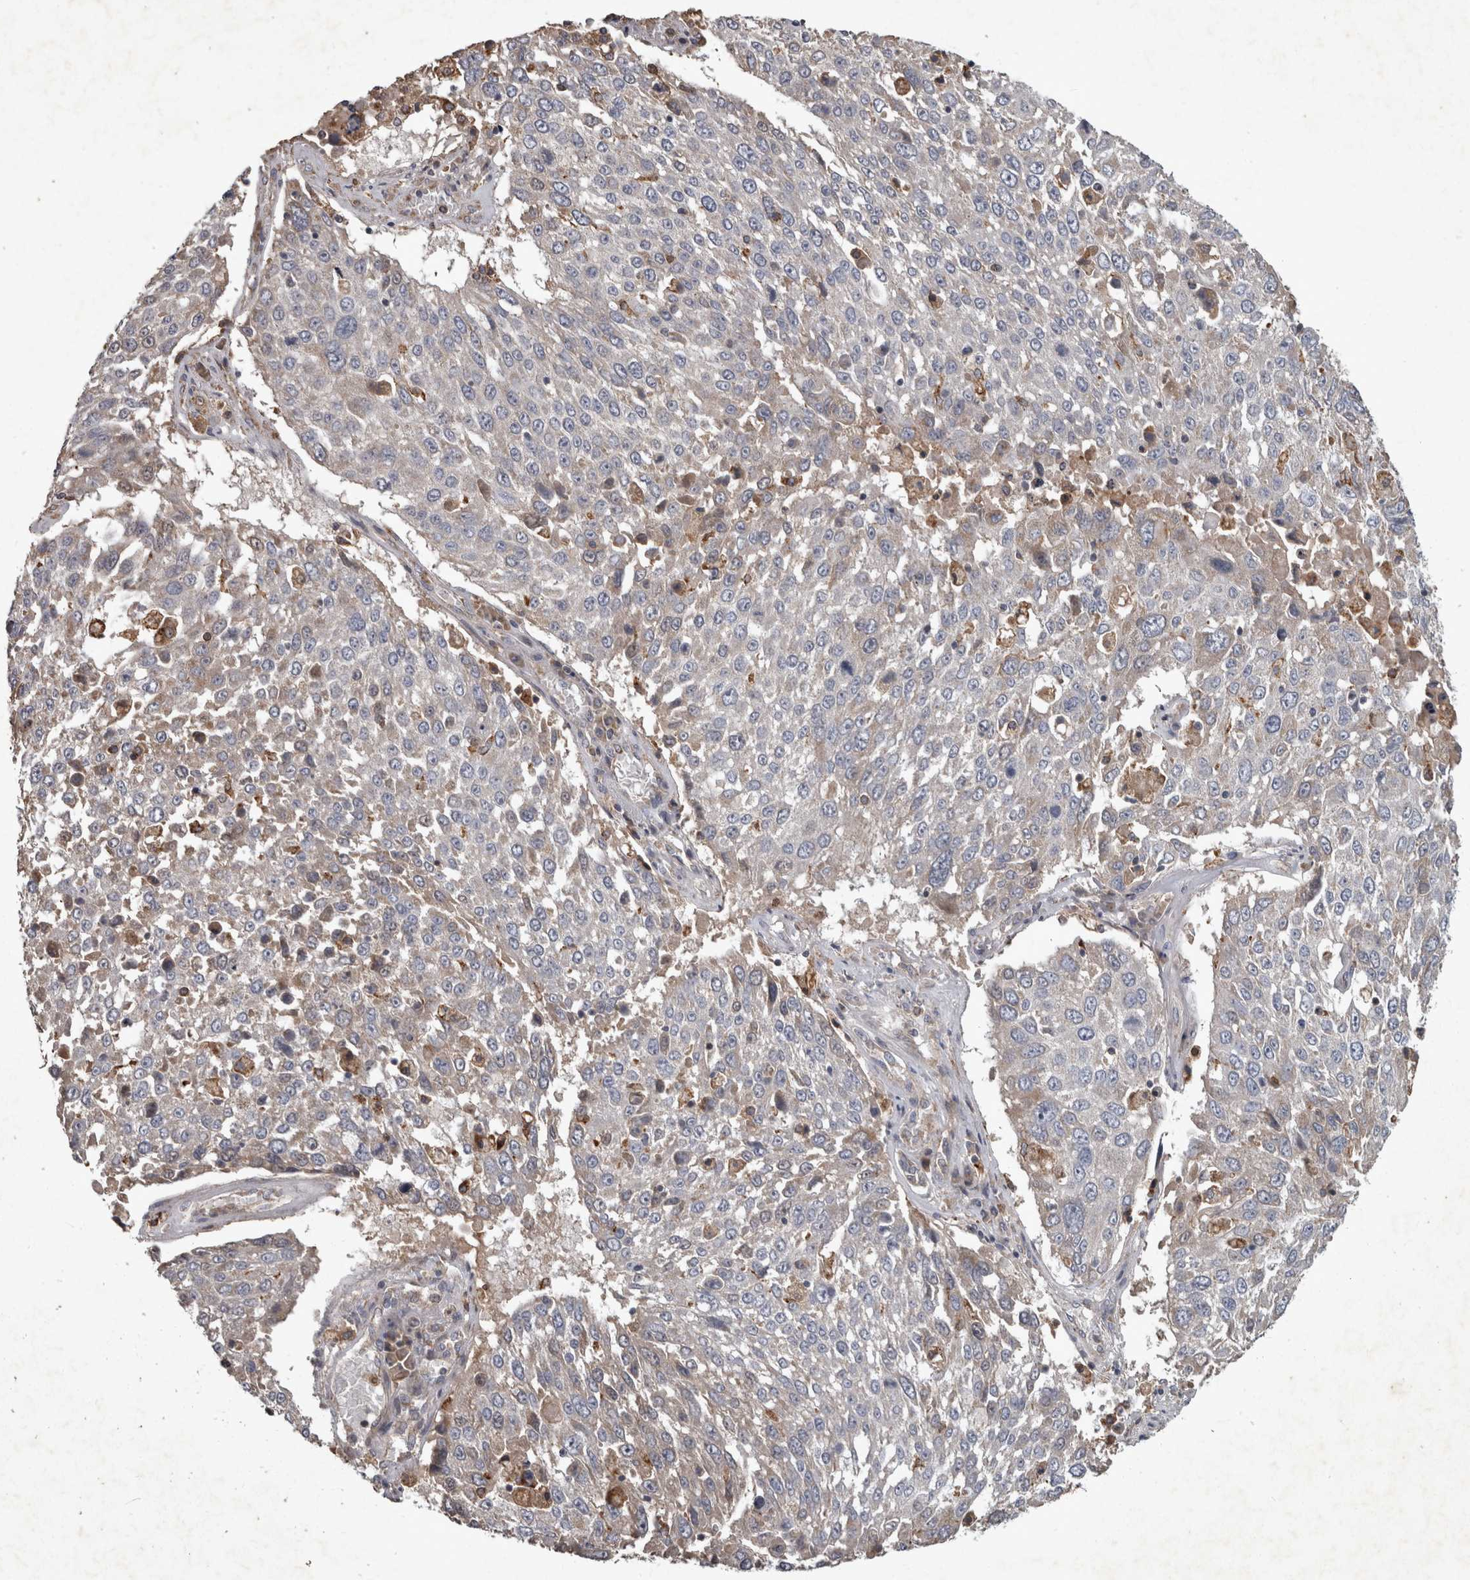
{"staining": {"intensity": "negative", "quantity": "none", "location": "none"}, "tissue": "lung cancer", "cell_type": "Tumor cells", "image_type": "cancer", "snomed": [{"axis": "morphology", "description": "Squamous cell carcinoma, NOS"}, {"axis": "topography", "description": "Lung"}], "caption": "An image of lung squamous cell carcinoma stained for a protein exhibits no brown staining in tumor cells.", "gene": "PPP1R3C", "patient": {"sex": "male", "age": 65}}